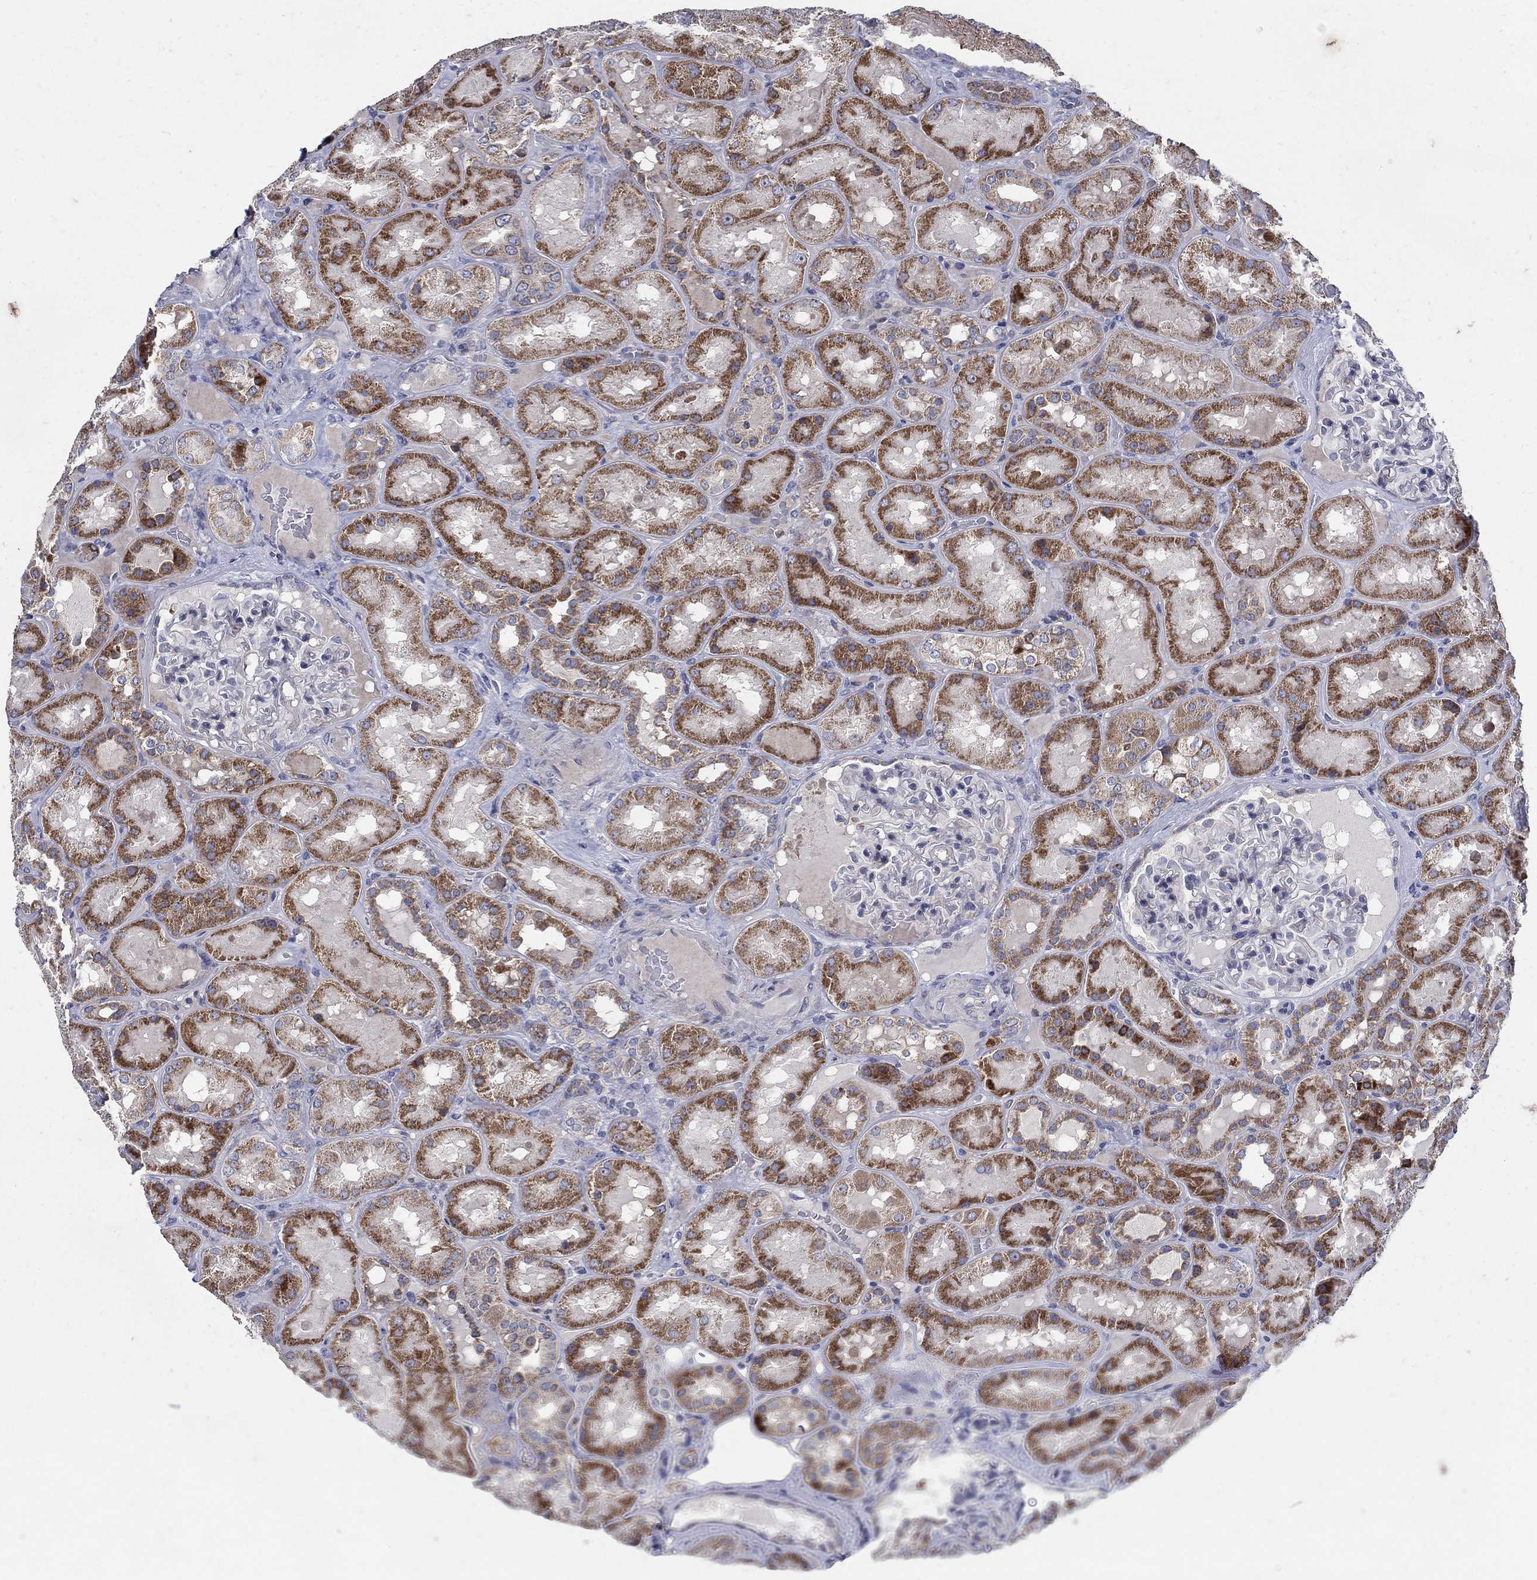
{"staining": {"intensity": "negative", "quantity": "none", "location": "none"}, "tissue": "kidney", "cell_type": "Cells in glomeruli", "image_type": "normal", "snomed": [{"axis": "morphology", "description": "Normal tissue, NOS"}, {"axis": "topography", "description": "Kidney"}], "caption": "IHC of benign kidney displays no staining in cells in glomeruli.", "gene": "HMX2", "patient": {"sex": "male", "age": 73}}